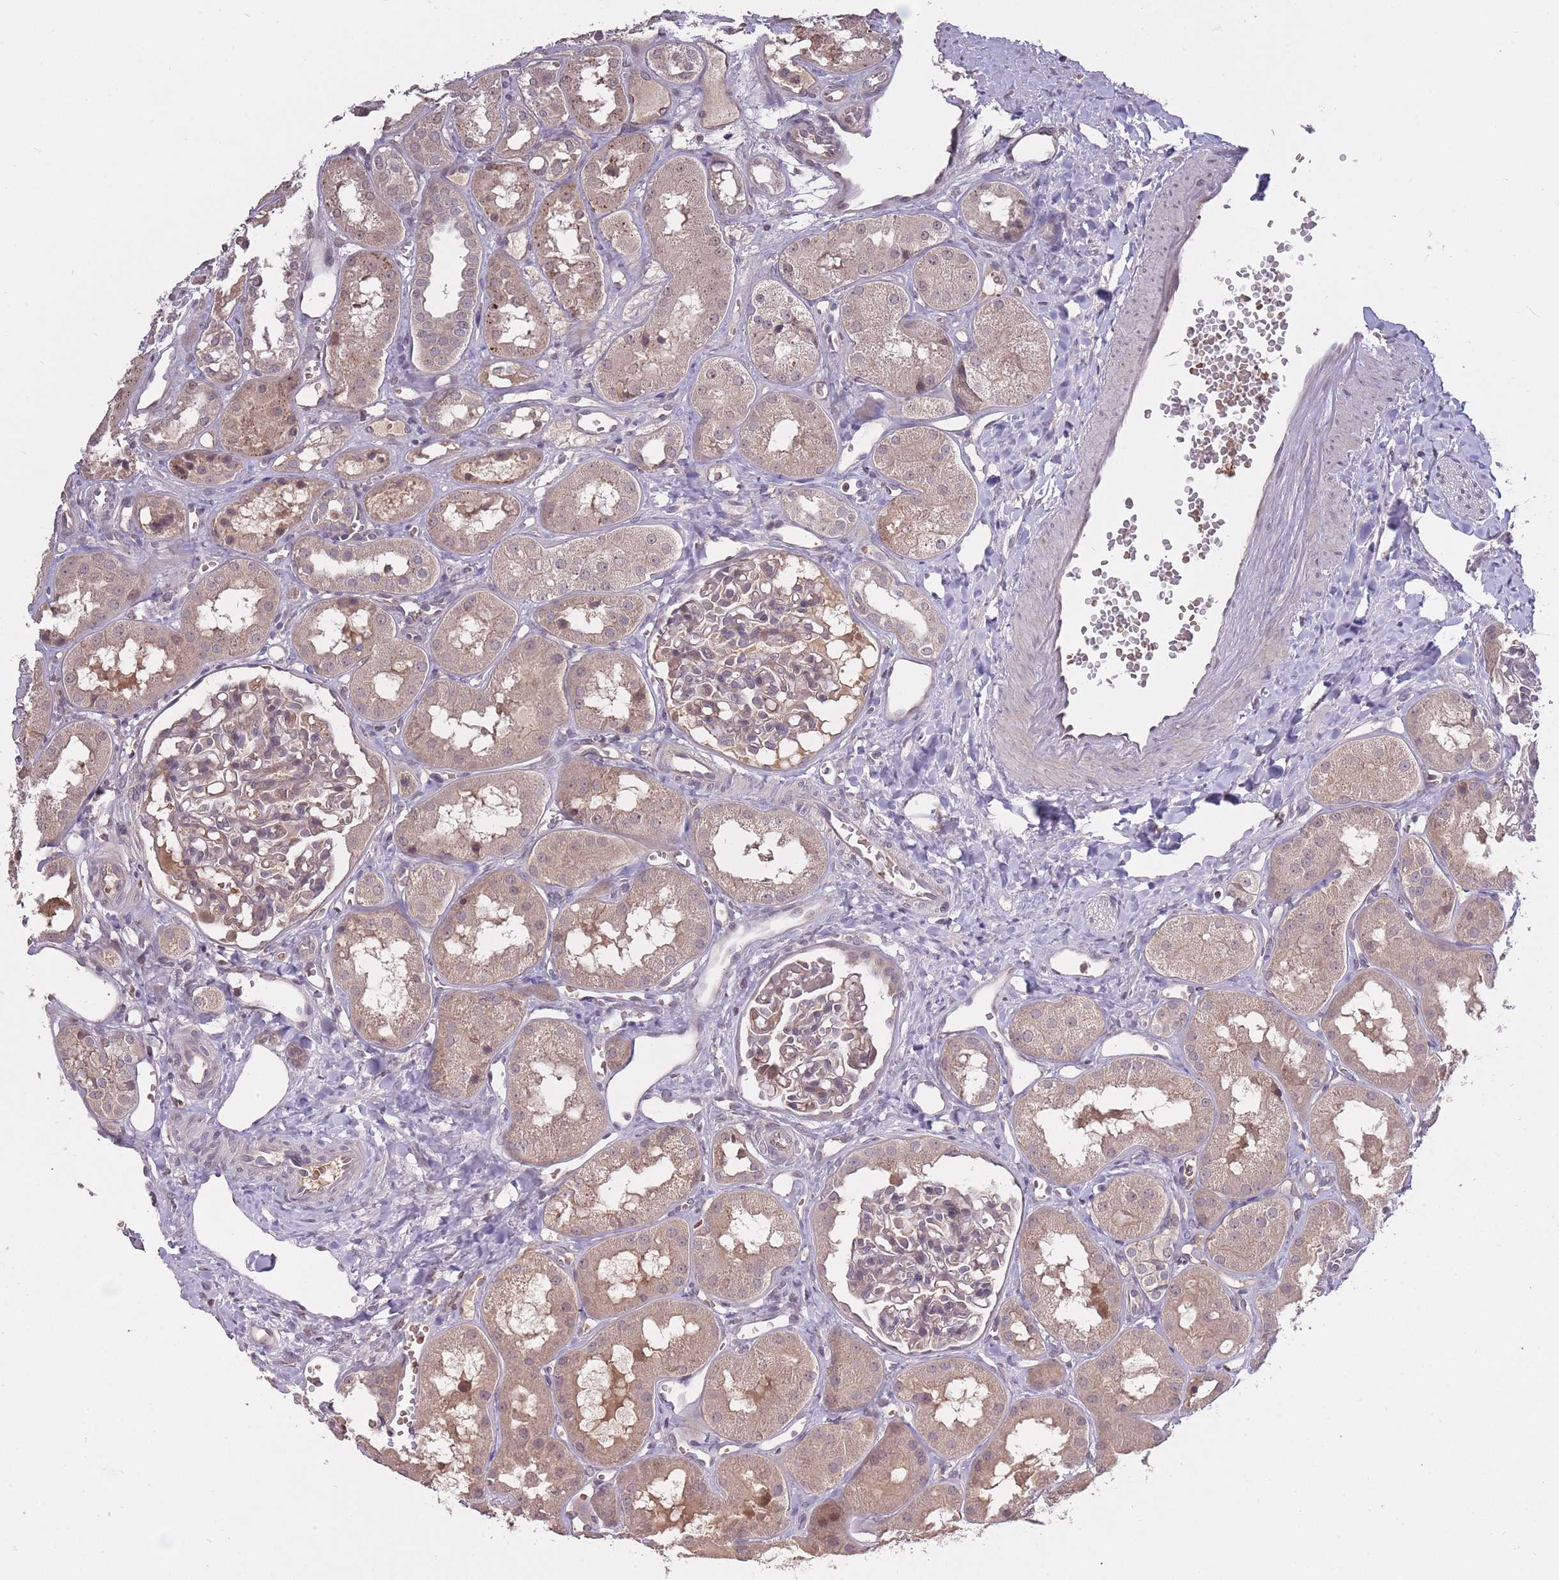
{"staining": {"intensity": "weak", "quantity": "25%-75%", "location": "cytoplasmic/membranous"}, "tissue": "kidney", "cell_type": "Cells in glomeruli", "image_type": "normal", "snomed": [{"axis": "morphology", "description": "Normal tissue, NOS"}, {"axis": "topography", "description": "Kidney"}], "caption": "Immunohistochemistry (IHC) of benign human kidney reveals low levels of weak cytoplasmic/membranous expression in about 25%-75% of cells in glomeruli.", "gene": "ADCYAP1R1", "patient": {"sex": "male", "age": 16}}